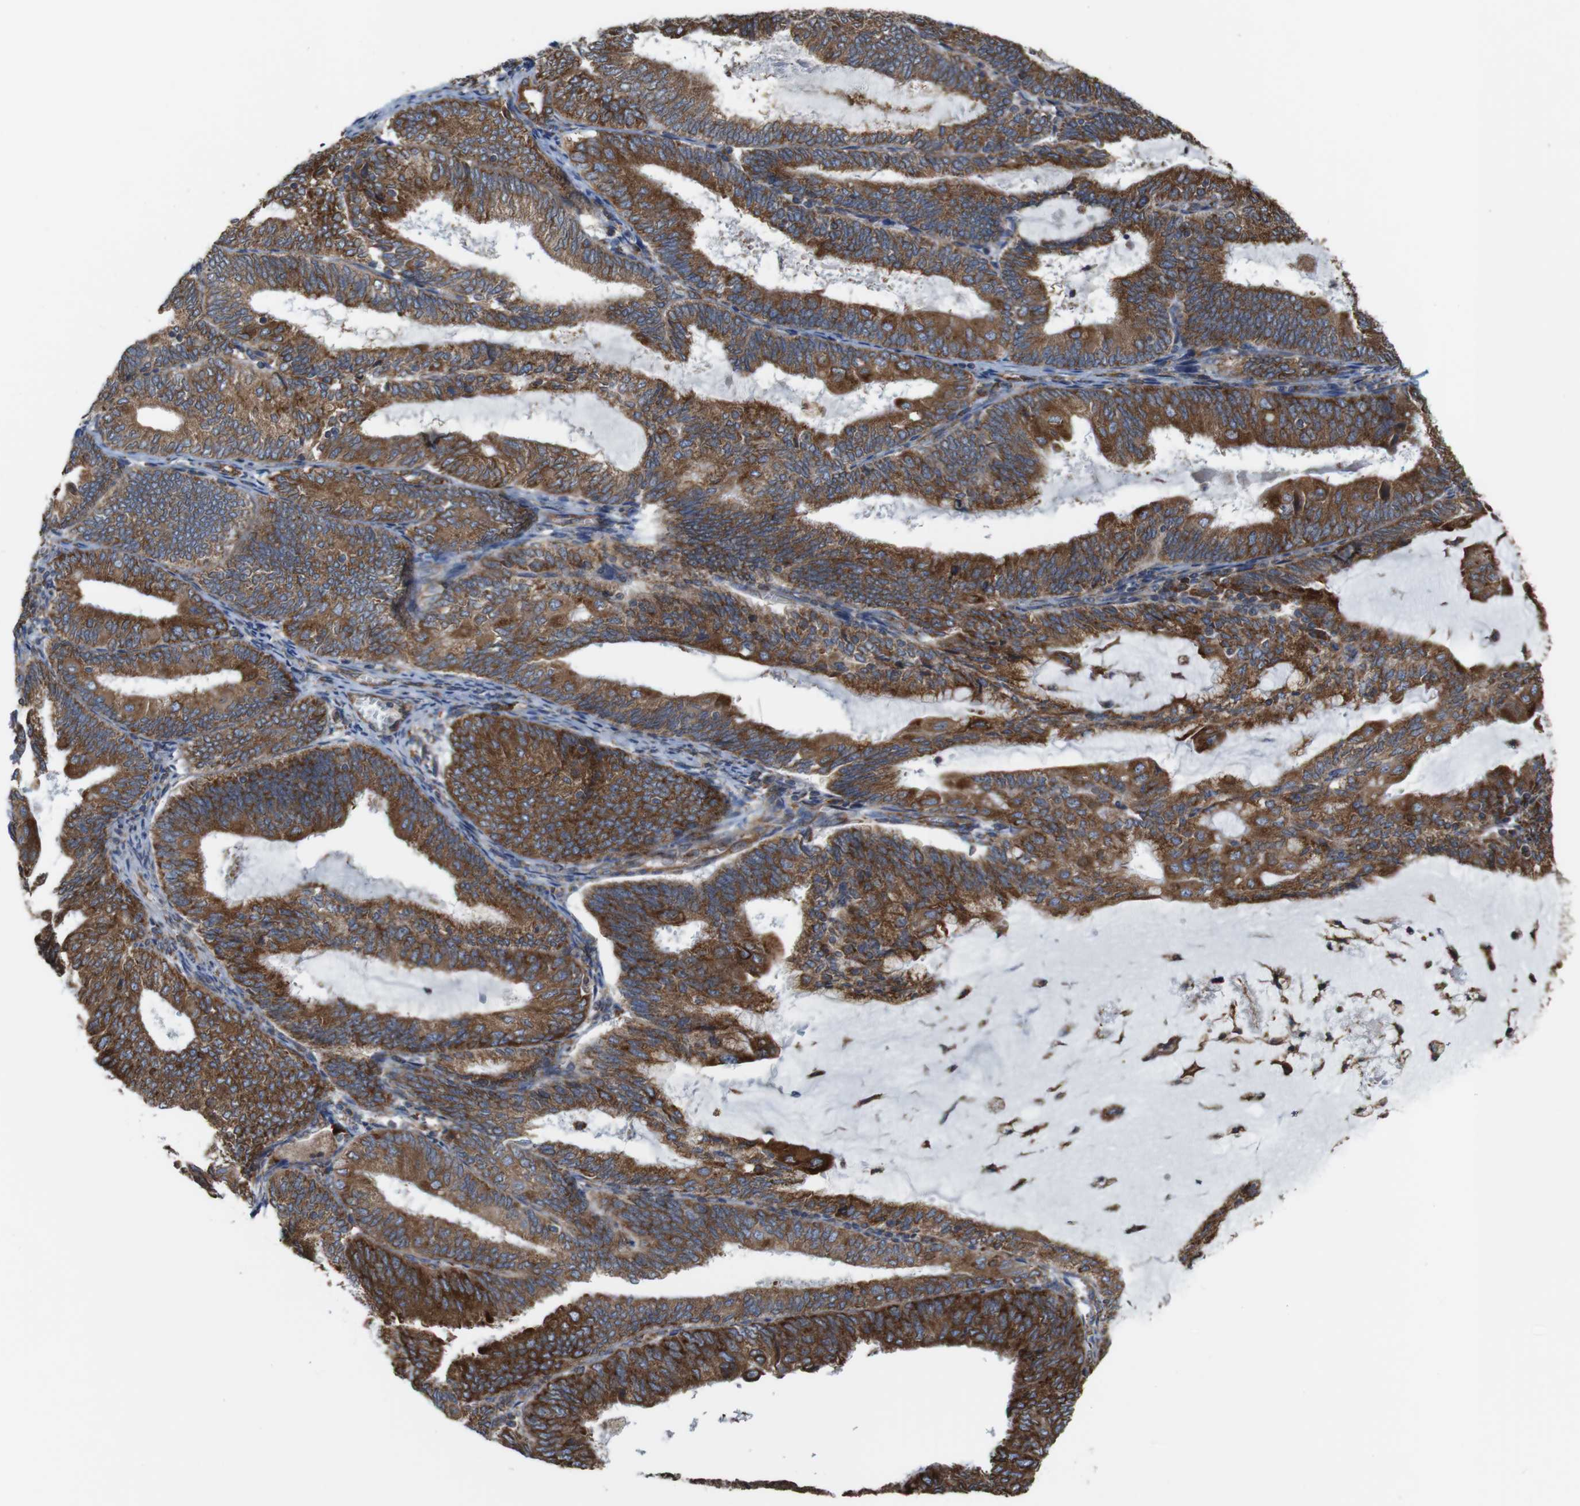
{"staining": {"intensity": "moderate", "quantity": ">75%", "location": "cytoplasmic/membranous"}, "tissue": "endometrial cancer", "cell_type": "Tumor cells", "image_type": "cancer", "snomed": [{"axis": "morphology", "description": "Adenocarcinoma, NOS"}, {"axis": "topography", "description": "Endometrium"}], "caption": "Adenocarcinoma (endometrial) stained with a protein marker shows moderate staining in tumor cells.", "gene": "UGGT1", "patient": {"sex": "female", "age": 81}}